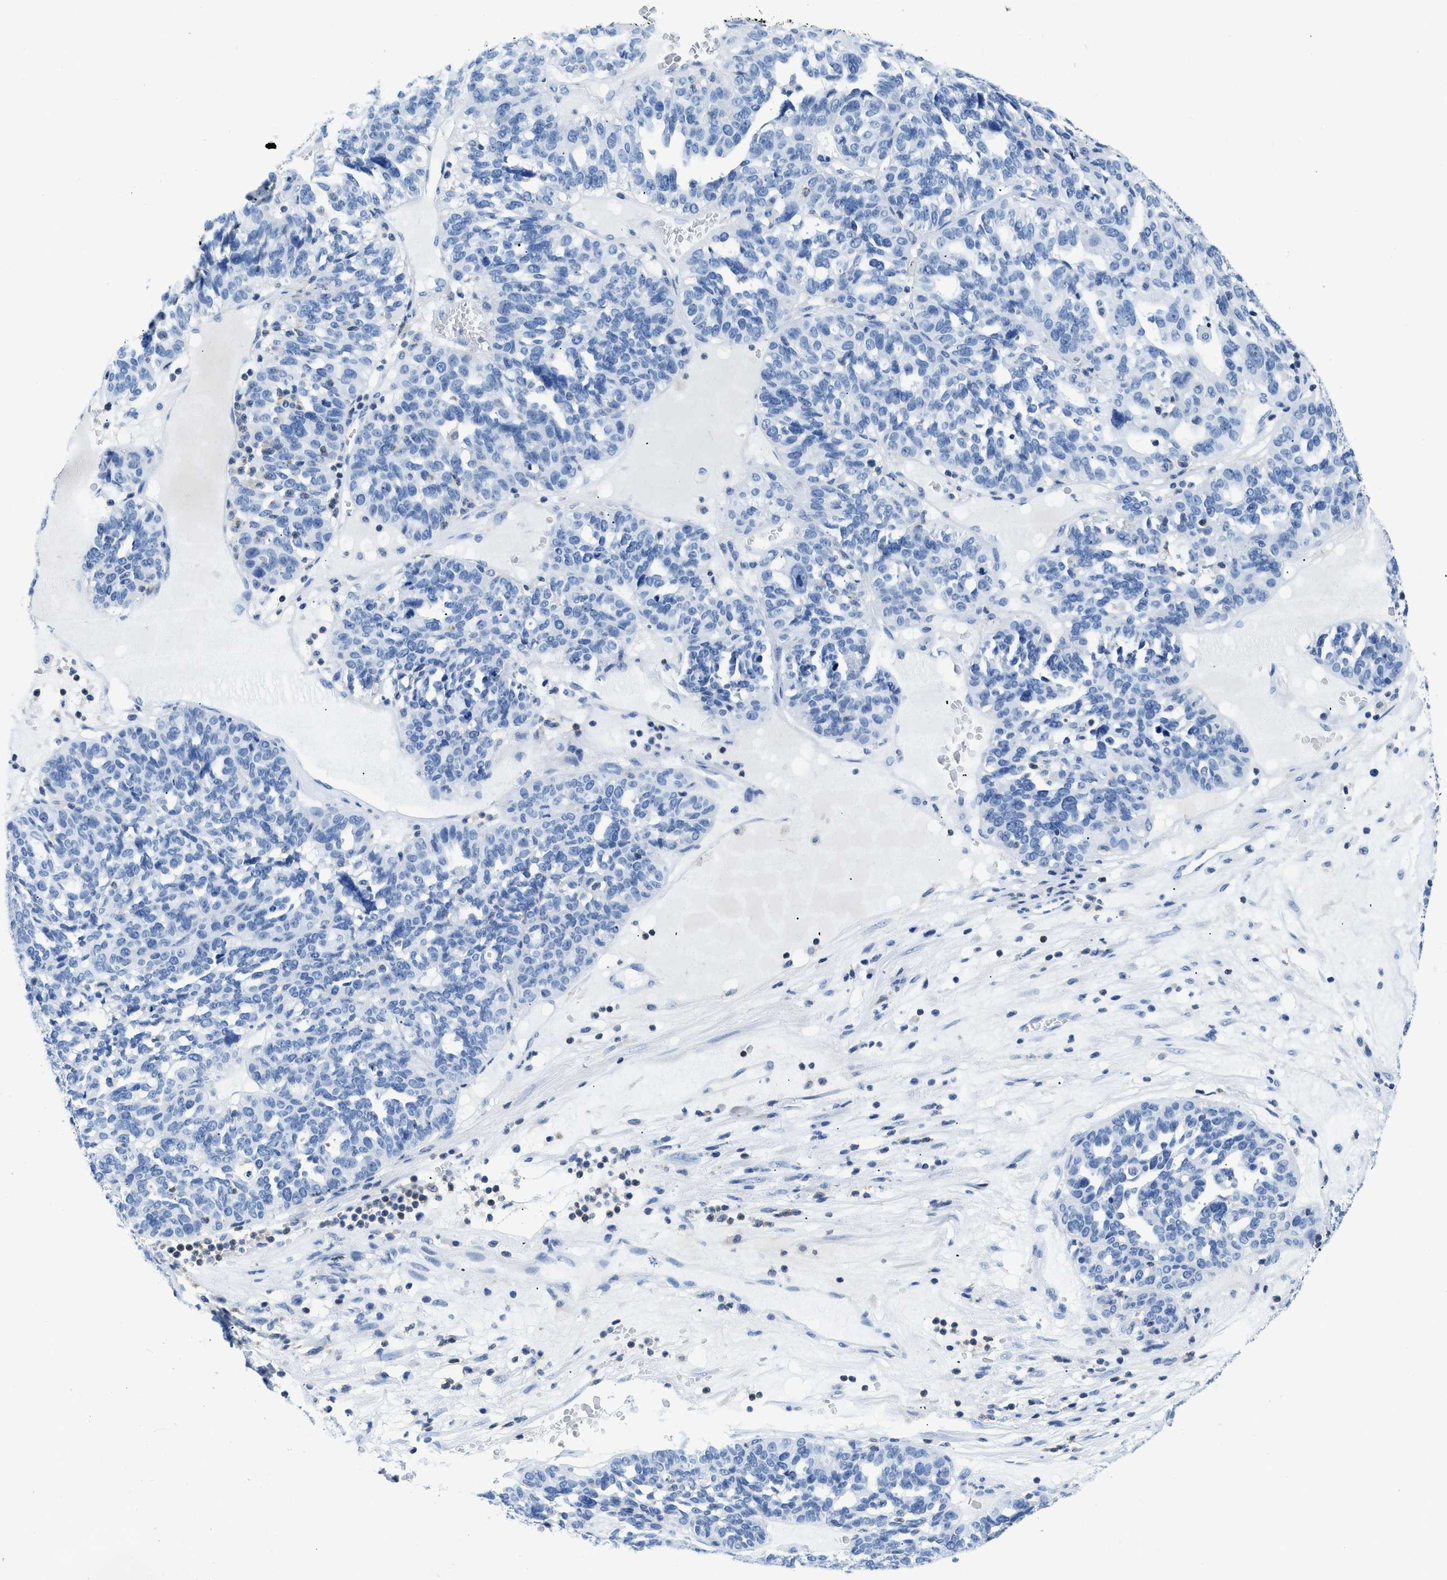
{"staining": {"intensity": "negative", "quantity": "none", "location": "none"}, "tissue": "ovarian cancer", "cell_type": "Tumor cells", "image_type": "cancer", "snomed": [{"axis": "morphology", "description": "Cystadenocarcinoma, serous, NOS"}, {"axis": "topography", "description": "Ovary"}], "caption": "Ovarian cancer (serous cystadenocarcinoma) was stained to show a protein in brown. There is no significant staining in tumor cells. (DAB immunohistochemistry (IHC), high magnification).", "gene": "NFATC2", "patient": {"sex": "female", "age": 59}}